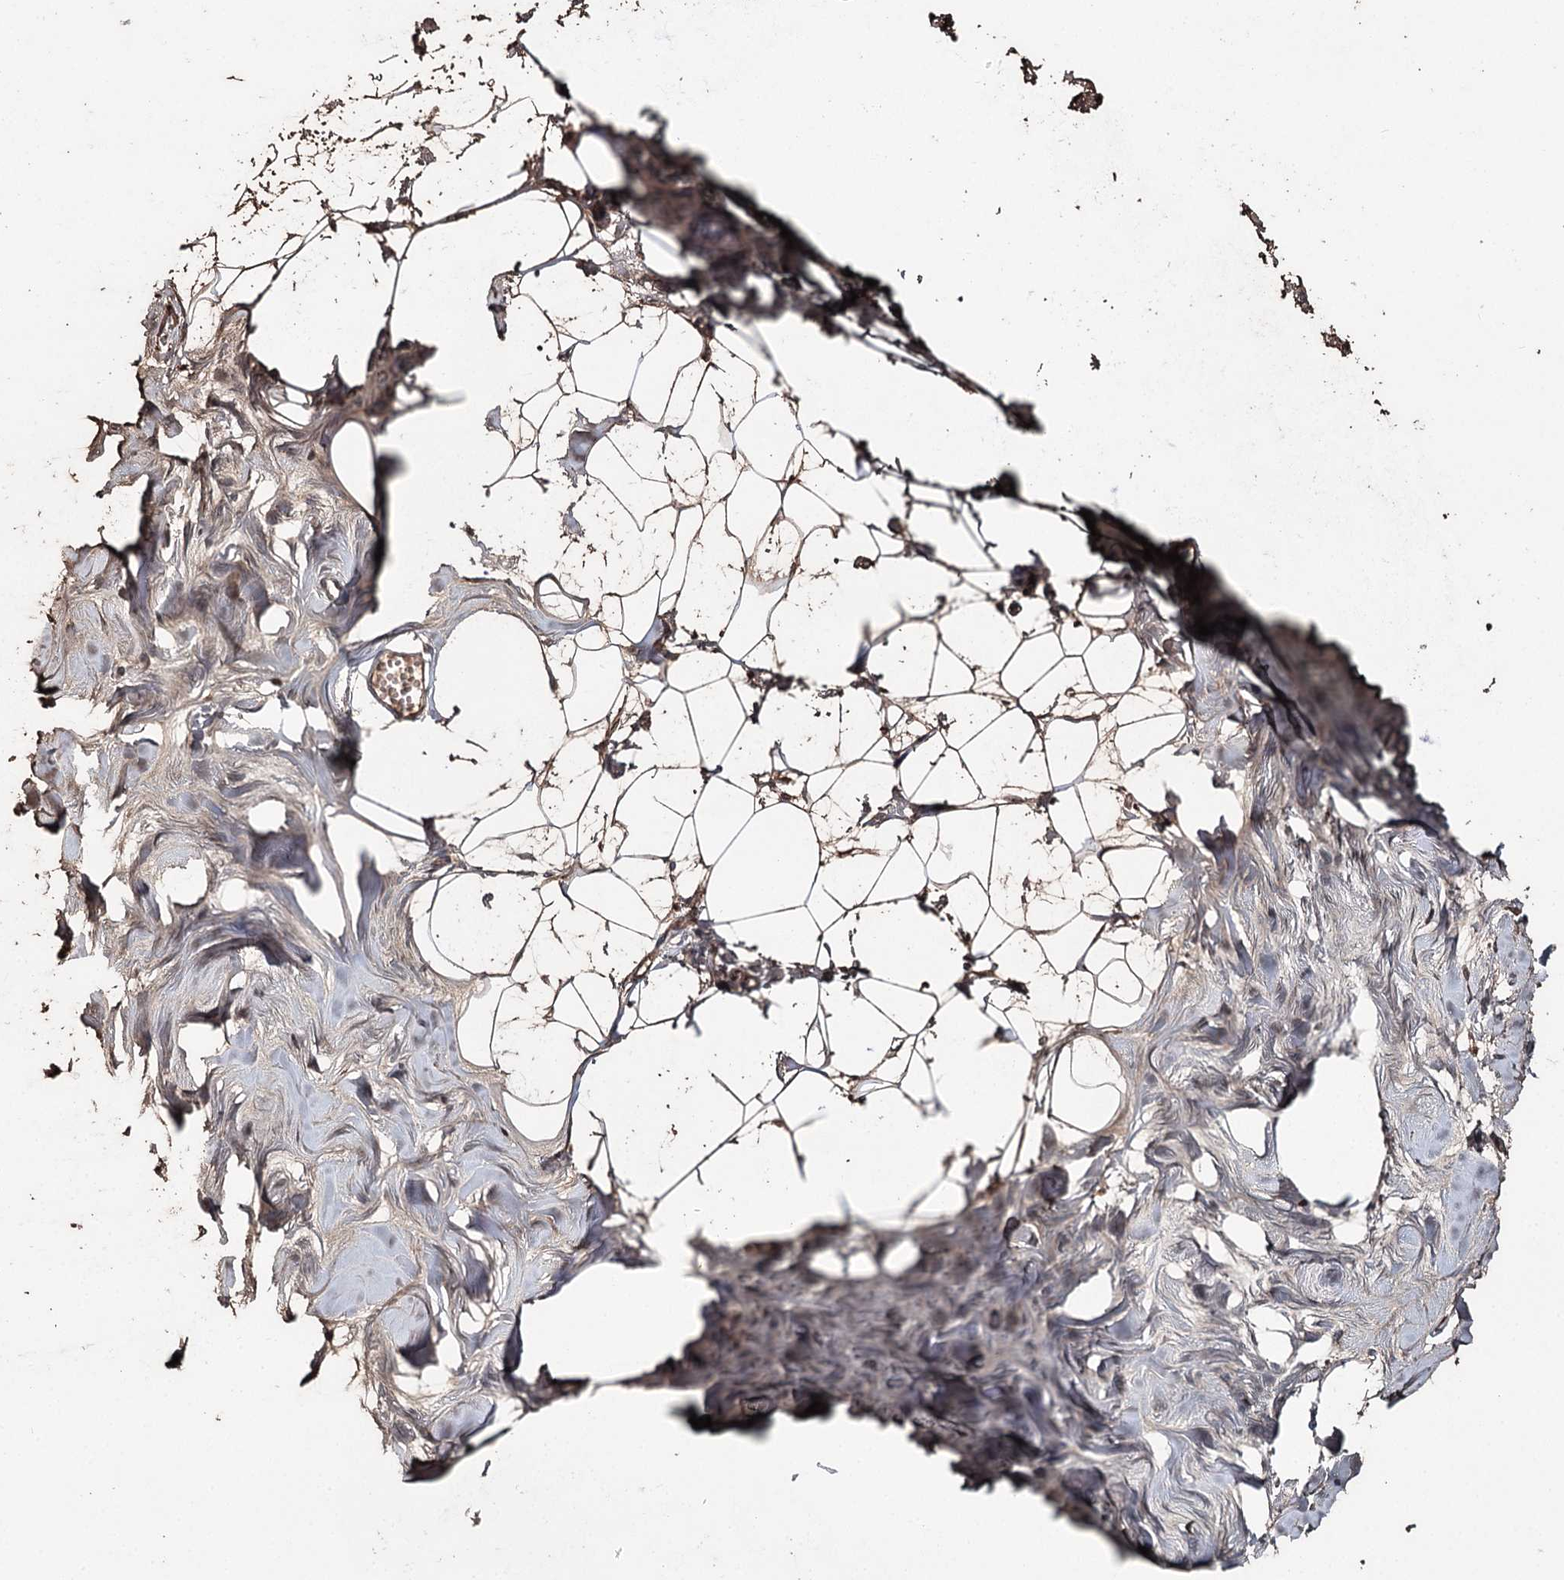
{"staining": {"intensity": "moderate", "quantity": ">75%", "location": "cytoplasmic/membranous"}, "tissue": "breast", "cell_type": "Adipocytes", "image_type": "normal", "snomed": [{"axis": "morphology", "description": "Normal tissue, NOS"}, {"axis": "topography", "description": "Breast"}], "caption": "There is medium levels of moderate cytoplasmic/membranous positivity in adipocytes of benign breast, as demonstrated by immunohistochemical staining (brown color).", "gene": "SYVN1", "patient": {"sex": "female", "age": 27}}